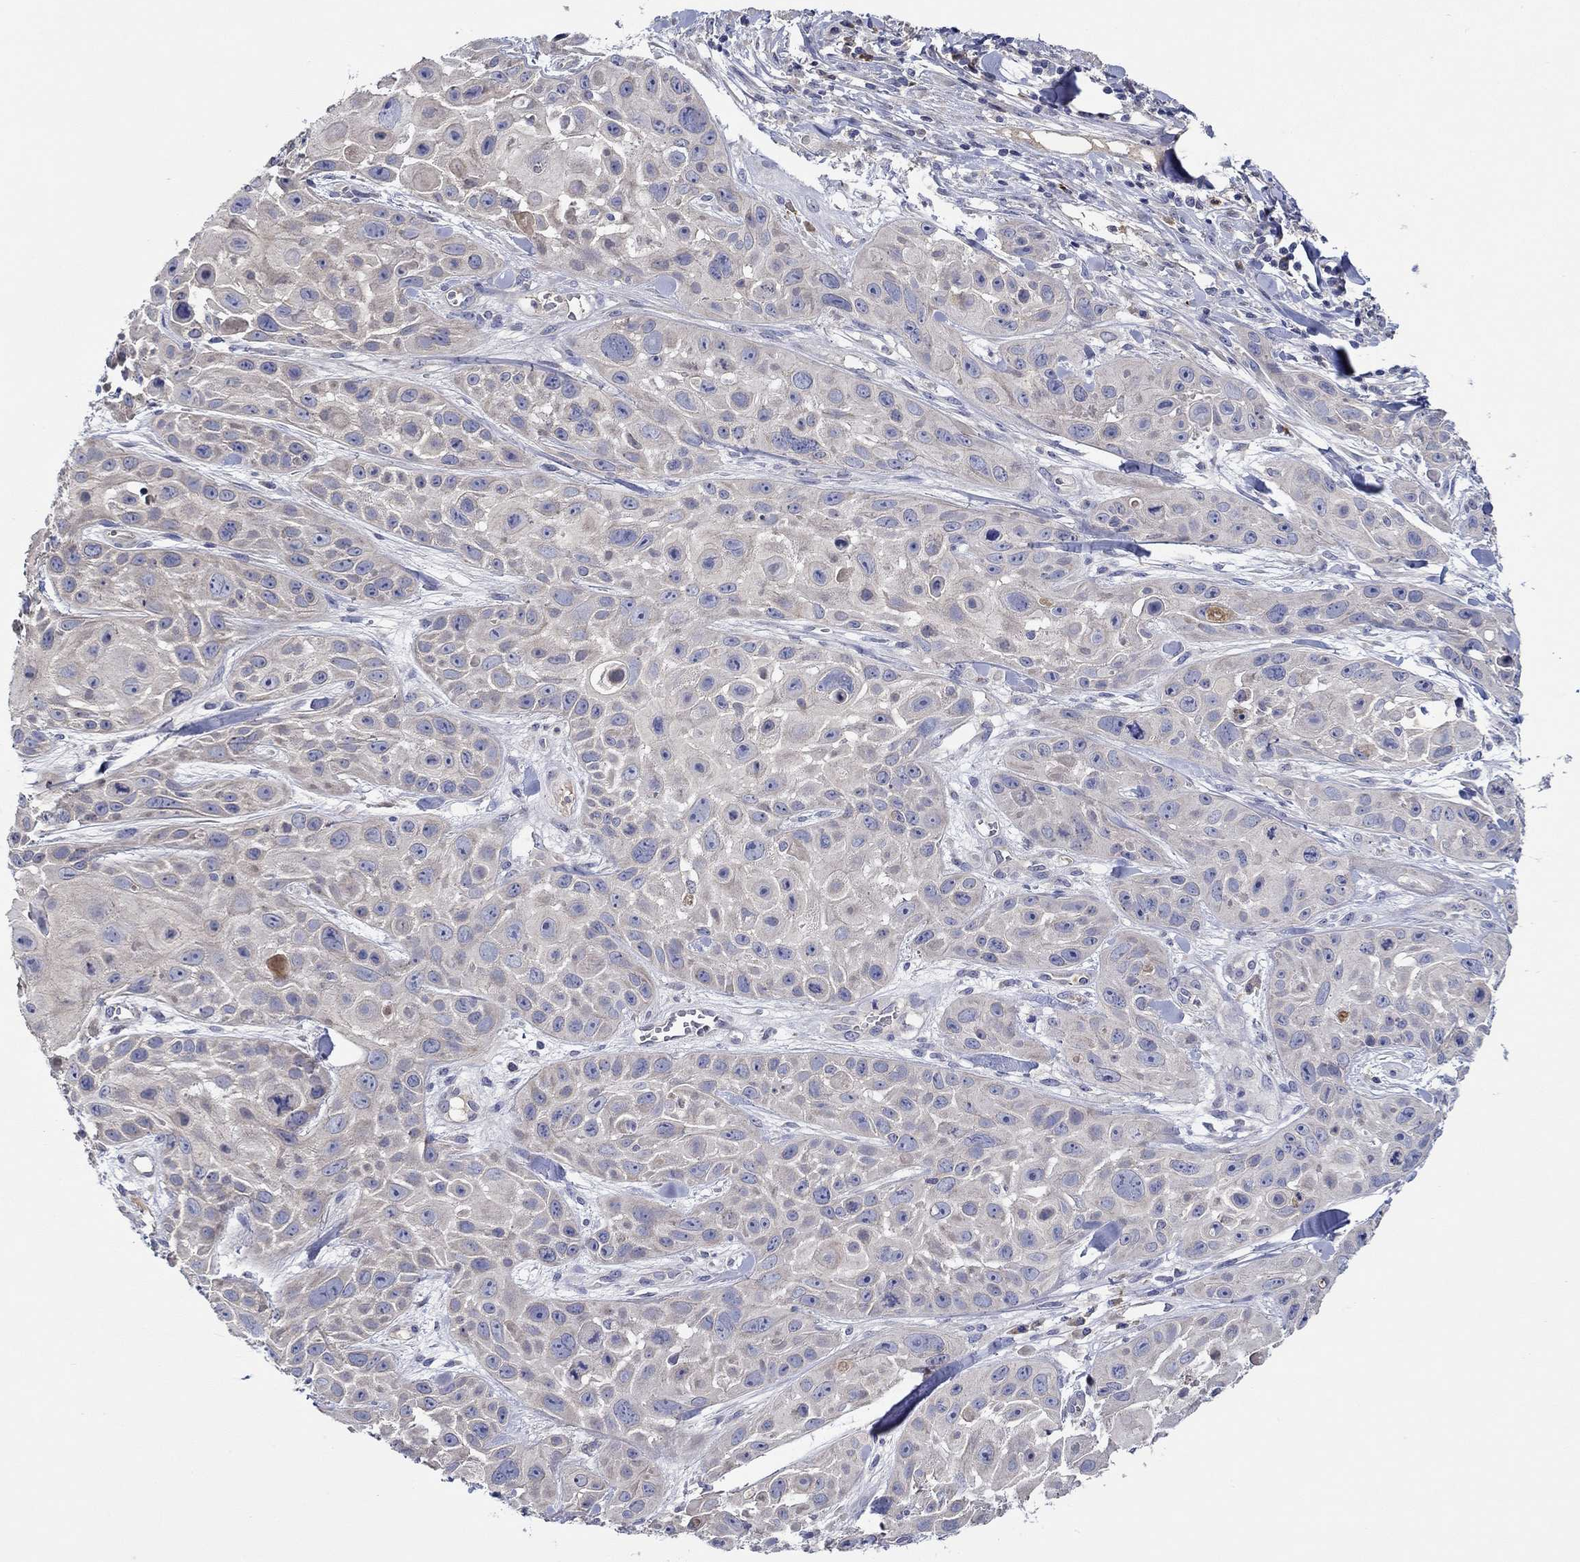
{"staining": {"intensity": "negative", "quantity": "none", "location": "none"}, "tissue": "skin cancer", "cell_type": "Tumor cells", "image_type": "cancer", "snomed": [{"axis": "morphology", "description": "Squamous cell carcinoma, NOS"}, {"axis": "topography", "description": "Skin"}, {"axis": "topography", "description": "Anal"}], "caption": "Skin cancer stained for a protein using immunohistochemistry shows no positivity tumor cells.", "gene": "CHIT1", "patient": {"sex": "female", "age": 75}}